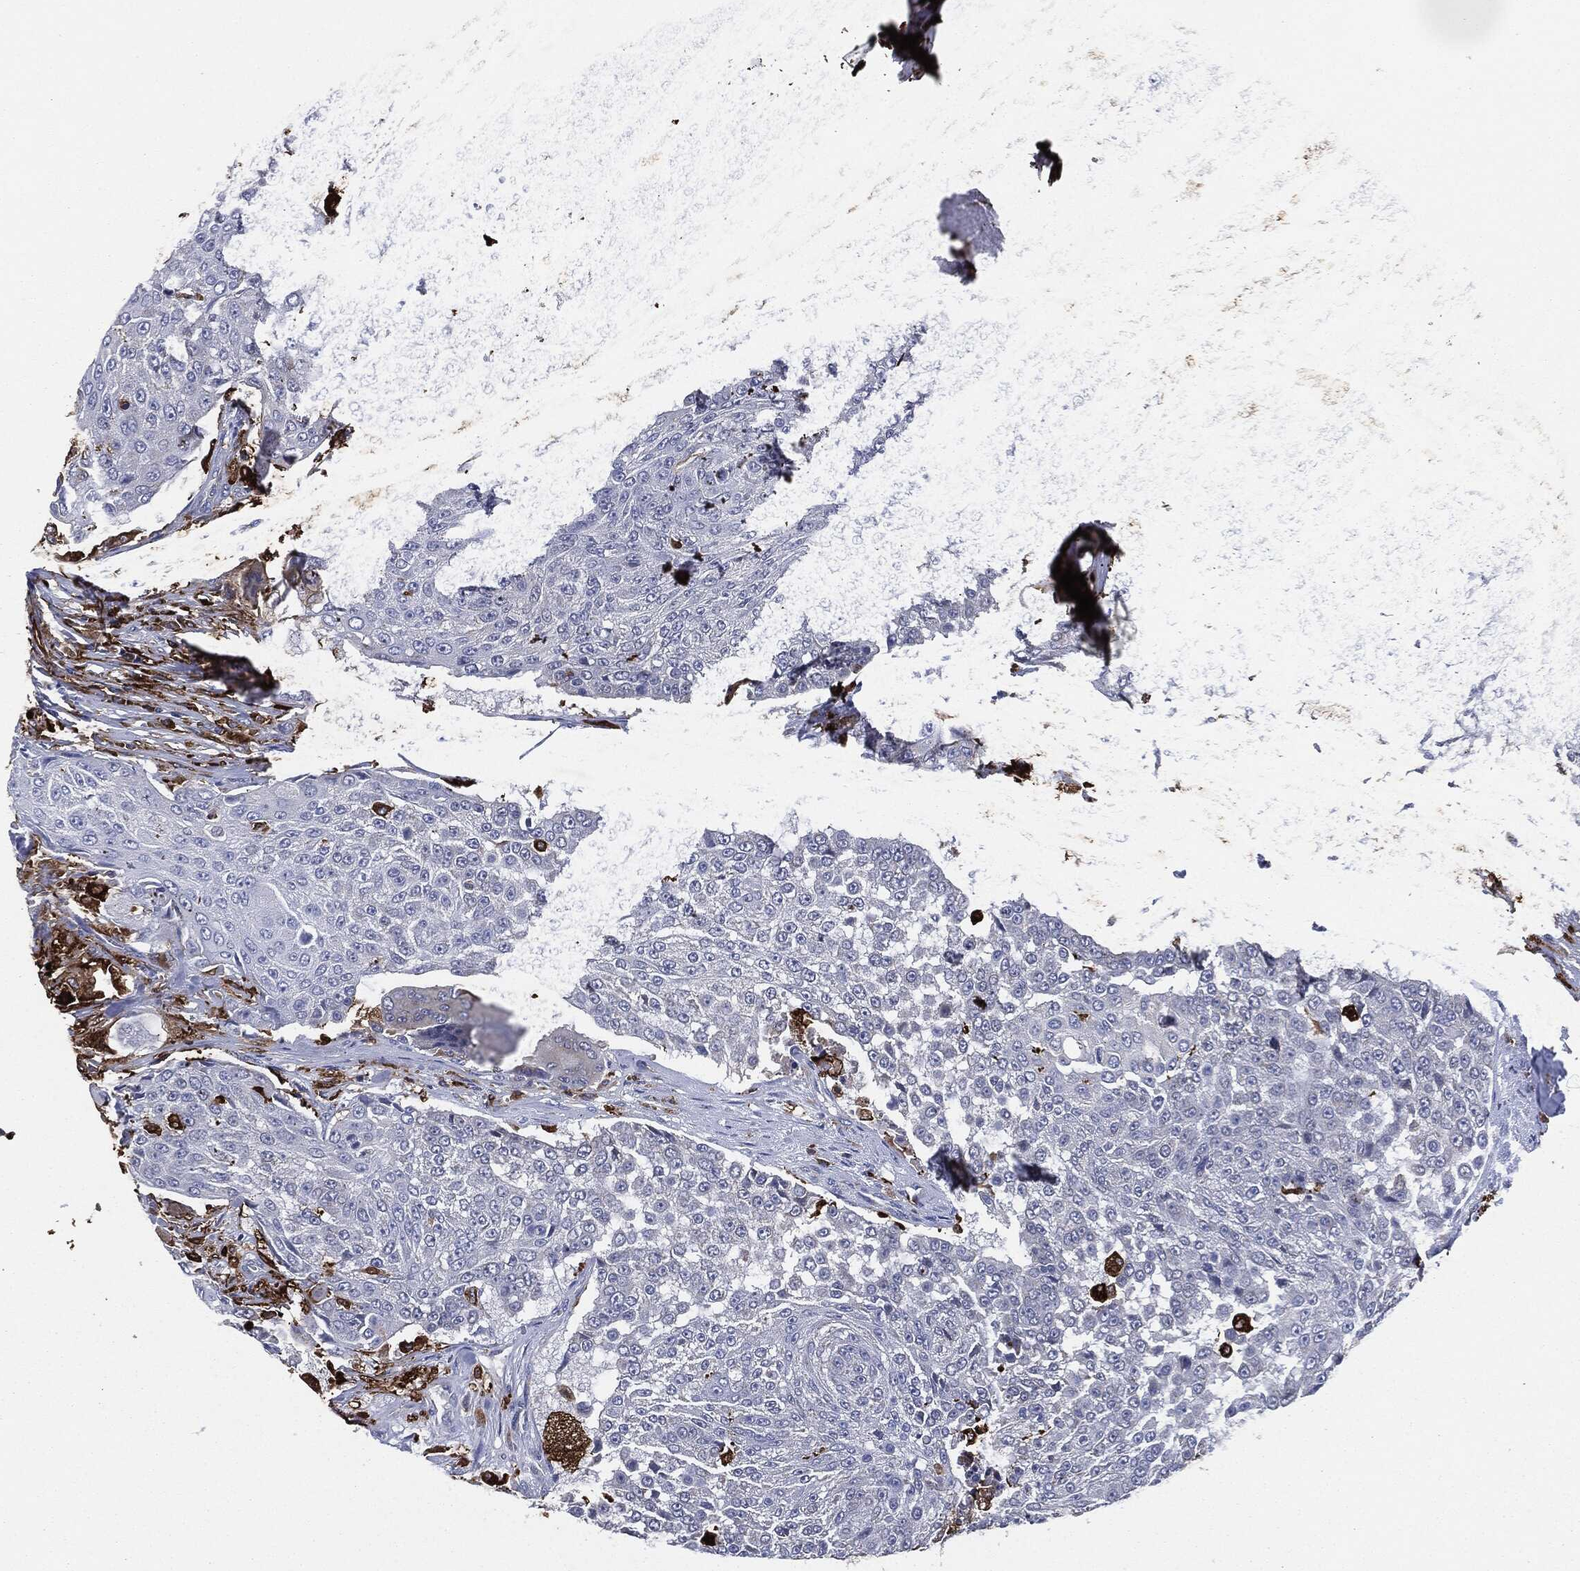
{"staining": {"intensity": "negative", "quantity": "none", "location": "none"}, "tissue": "urothelial cancer", "cell_type": "Tumor cells", "image_type": "cancer", "snomed": [{"axis": "morphology", "description": "Urothelial carcinoma, High grade"}, {"axis": "topography", "description": "Urinary bladder"}], "caption": "A high-resolution micrograph shows immunohistochemistry staining of urothelial cancer, which displays no significant positivity in tumor cells.", "gene": "TMEM11", "patient": {"sex": "female", "age": 63}}